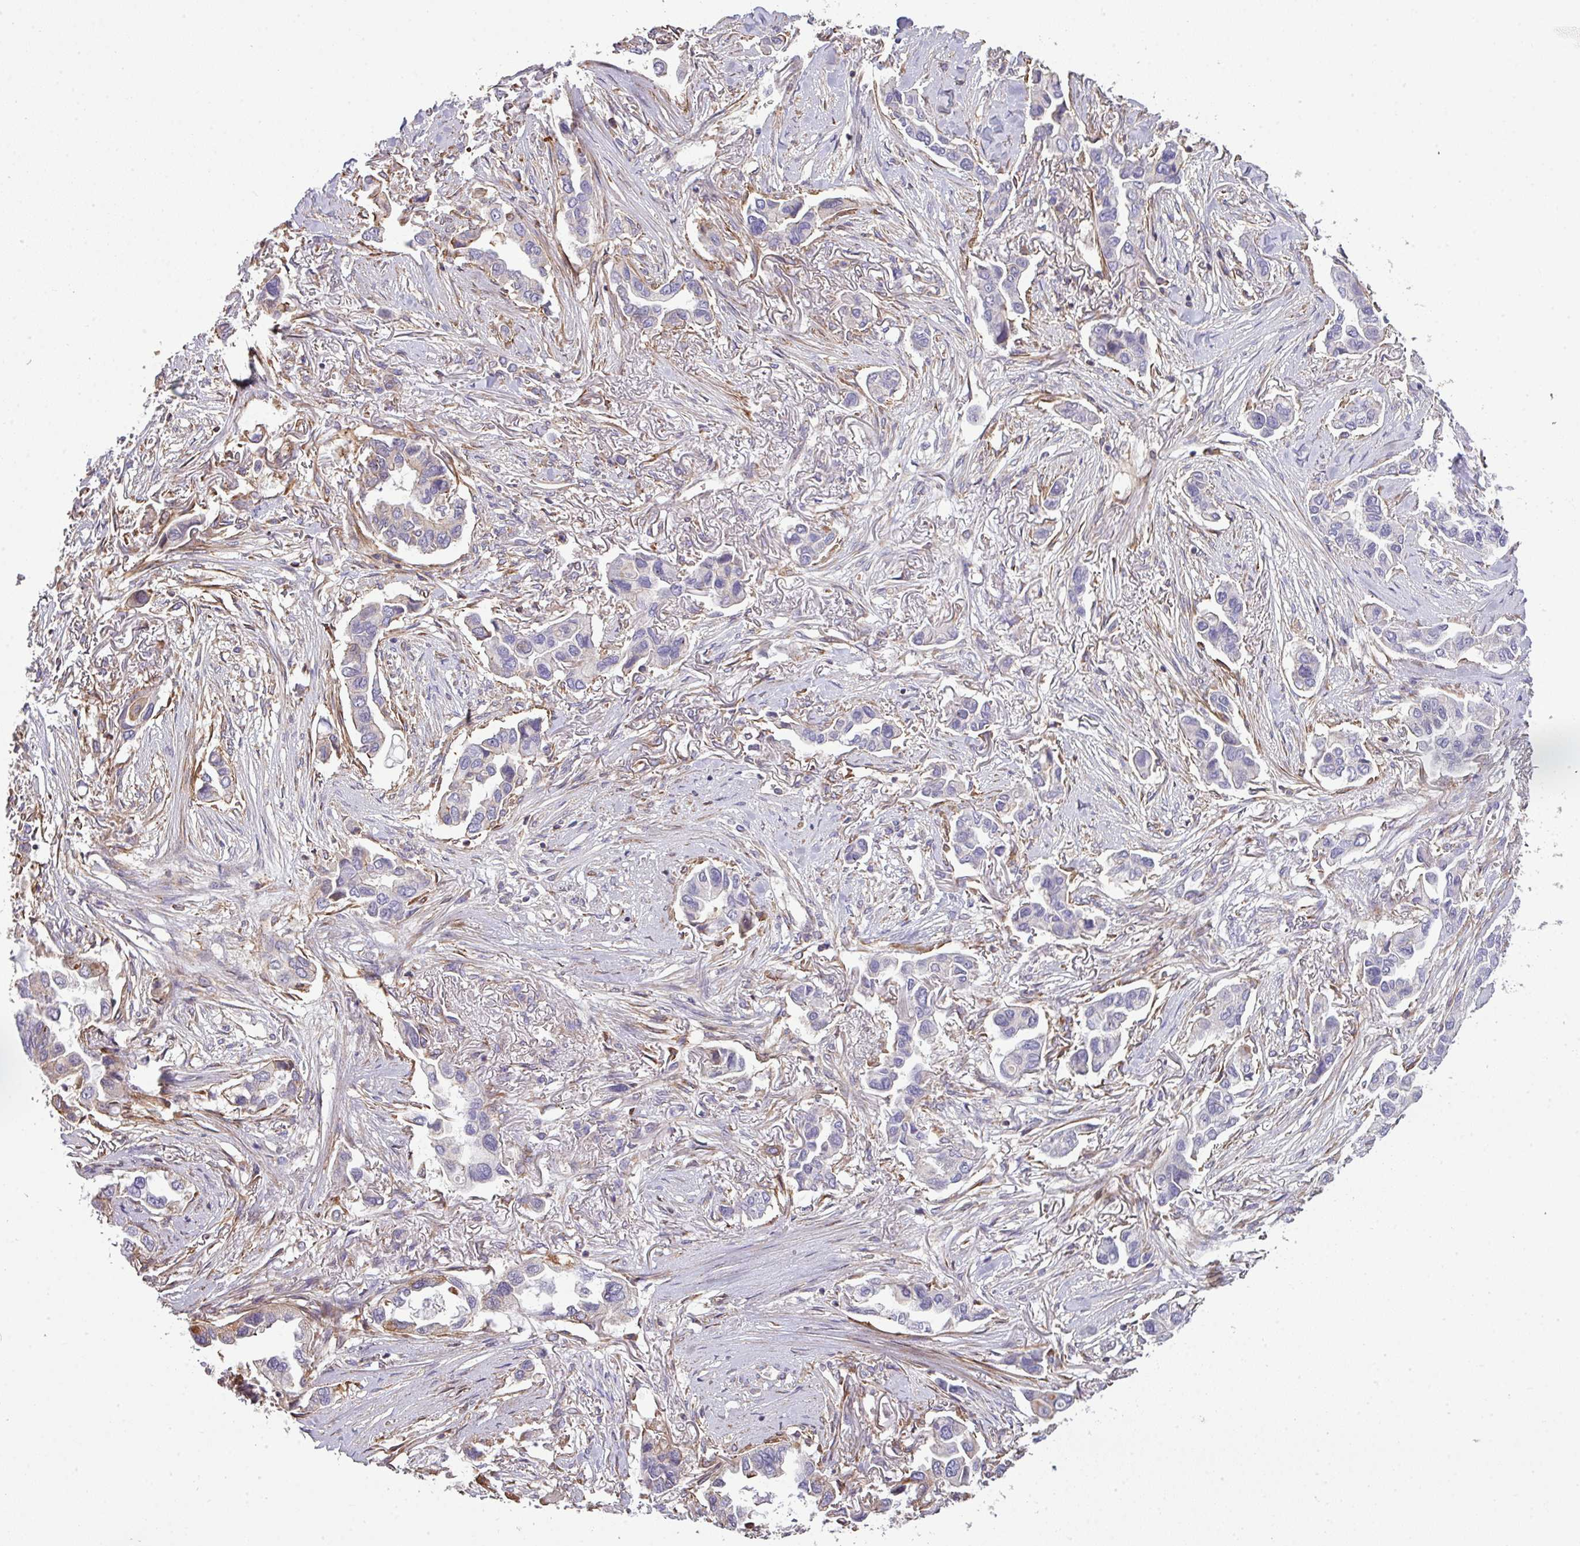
{"staining": {"intensity": "negative", "quantity": "none", "location": "none"}, "tissue": "lung cancer", "cell_type": "Tumor cells", "image_type": "cancer", "snomed": [{"axis": "morphology", "description": "Adenocarcinoma, NOS"}, {"axis": "topography", "description": "Lung"}], "caption": "Tumor cells are negative for brown protein staining in lung adenocarcinoma. (Stains: DAB (3,3'-diaminobenzidine) immunohistochemistry (IHC) with hematoxylin counter stain, Microscopy: brightfield microscopy at high magnification).", "gene": "LRRC41", "patient": {"sex": "female", "age": 76}}